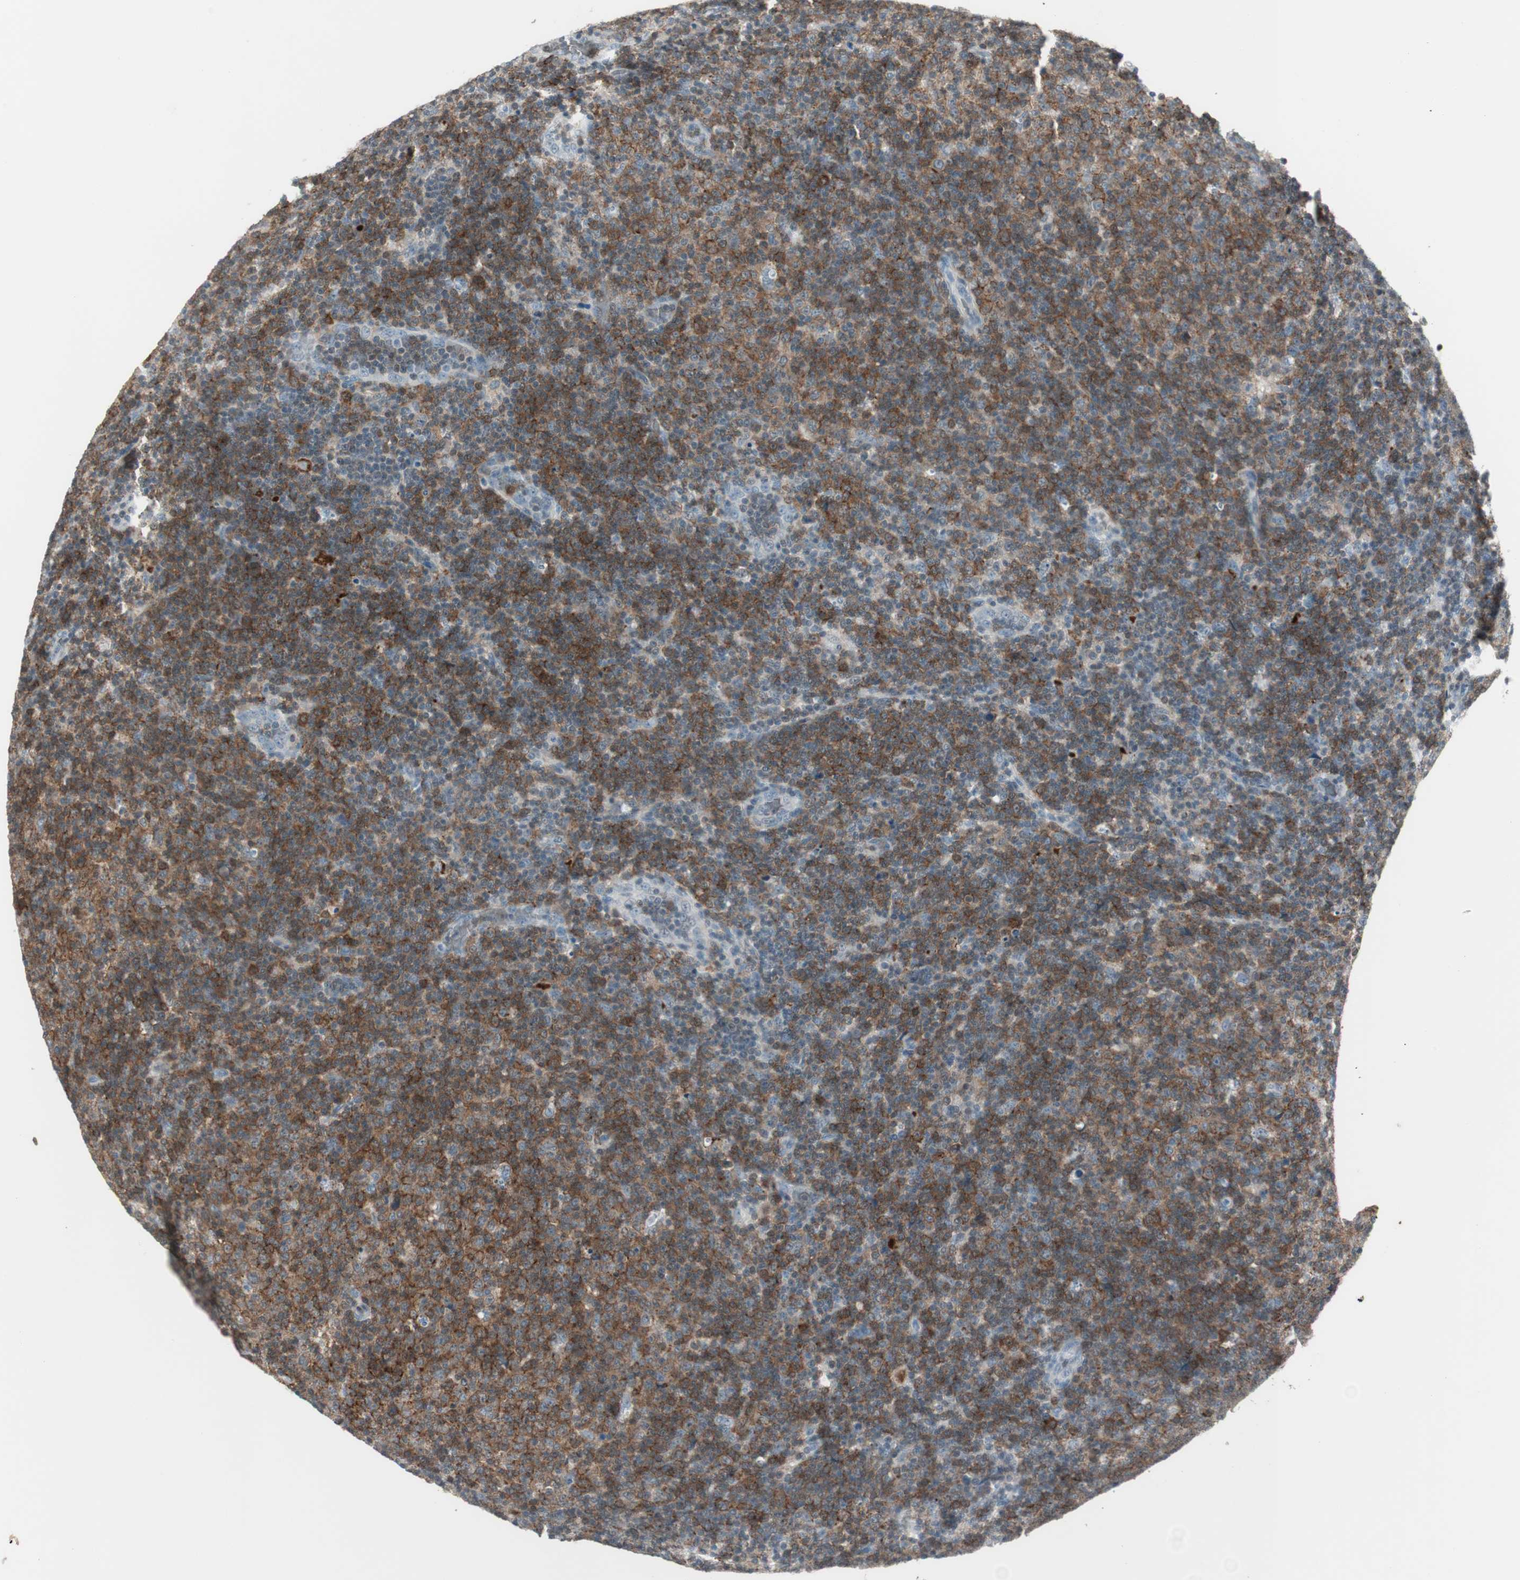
{"staining": {"intensity": "moderate", "quantity": ">75%", "location": "cytoplasmic/membranous"}, "tissue": "lymphoma", "cell_type": "Tumor cells", "image_type": "cancer", "snomed": [{"axis": "morphology", "description": "Malignant lymphoma, non-Hodgkin's type, Low grade"}, {"axis": "topography", "description": "Lymph node"}], "caption": "Malignant lymphoma, non-Hodgkin's type (low-grade) stained for a protein reveals moderate cytoplasmic/membranous positivity in tumor cells.", "gene": "MAP4K1", "patient": {"sex": "male", "age": 70}}